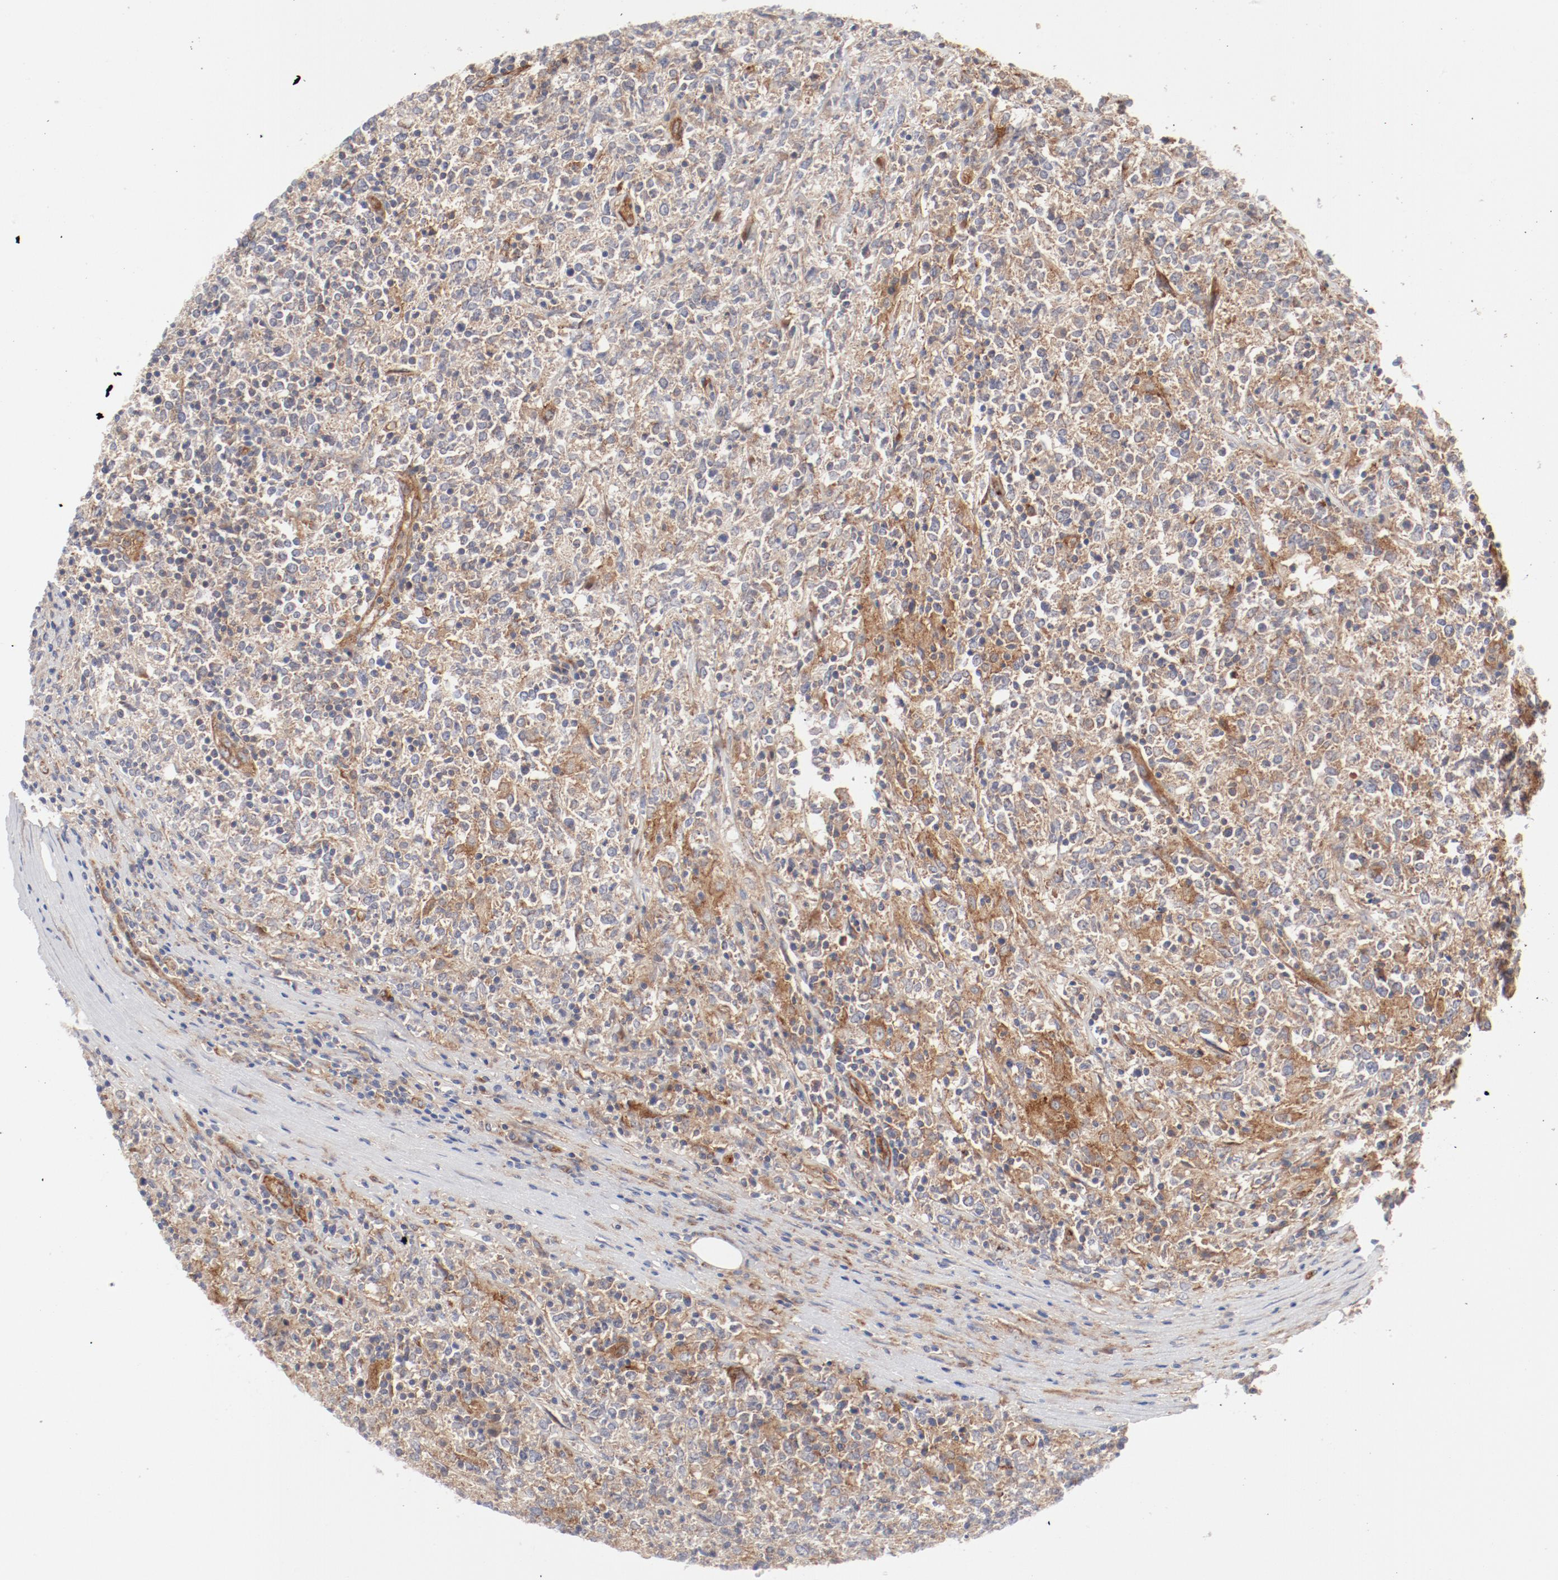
{"staining": {"intensity": "moderate", "quantity": "25%-75%", "location": "cytoplasmic/membranous"}, "tissue": "lymphoma", "cell_type": "Tumor cells", "image_type": "cancer", "snomed": [{"axis": "morphology", "description": "Malignant lymphoma, non-Hodgkin's type, High grade"}, {"axis": "topography", "description": "Lymph node"}], "caption": "Human lymphoma stained with a brown dye displays moderate cytoplasmic/membranous positive expression in approximately 25%-75% of tumor cells.", "gene": "AP2A1", "patient": {"sex": "female", "age": 84}}